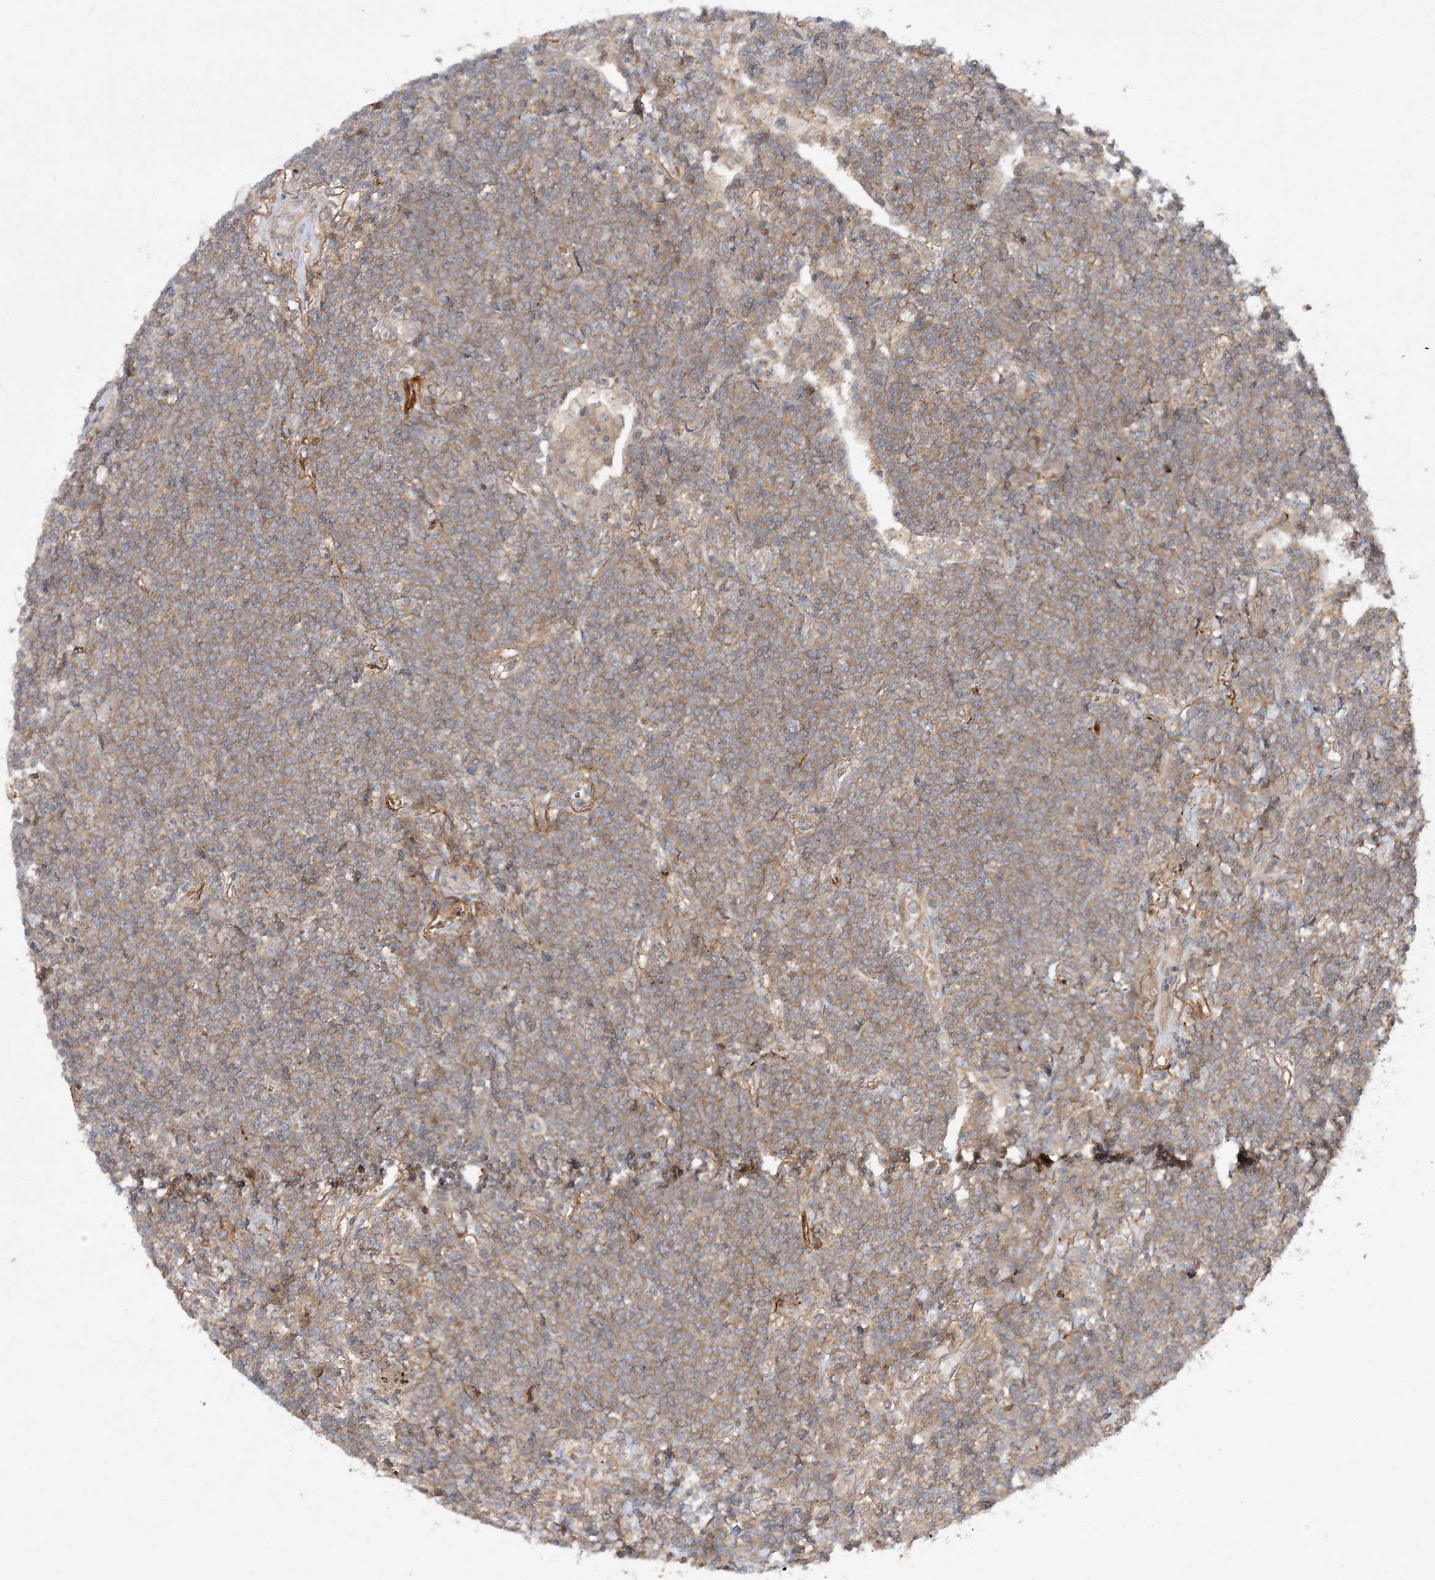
{"staining": {"intensity": "moderate", "quantity": ">75%", "location": "cytoplasmic/membranous"}, "tissue": "lymphoma", "cell_type": "Tumor cells", "image_type": "cancer", "snomed": [{"axis": "morphology", "description": "Malignant lymphoma, non-Hodgkin's type, Low grade"}, {"axis": "topography", "description": "Lung"}], "caption": "Lymphoma tissue reveals moderate cytoplasmic/membranous expression in approximately >75% of tumor cells, visualized by immunohistochemistry.", "gene": "TMEM9B", "patient": {"sex": "female", "age": 71}}